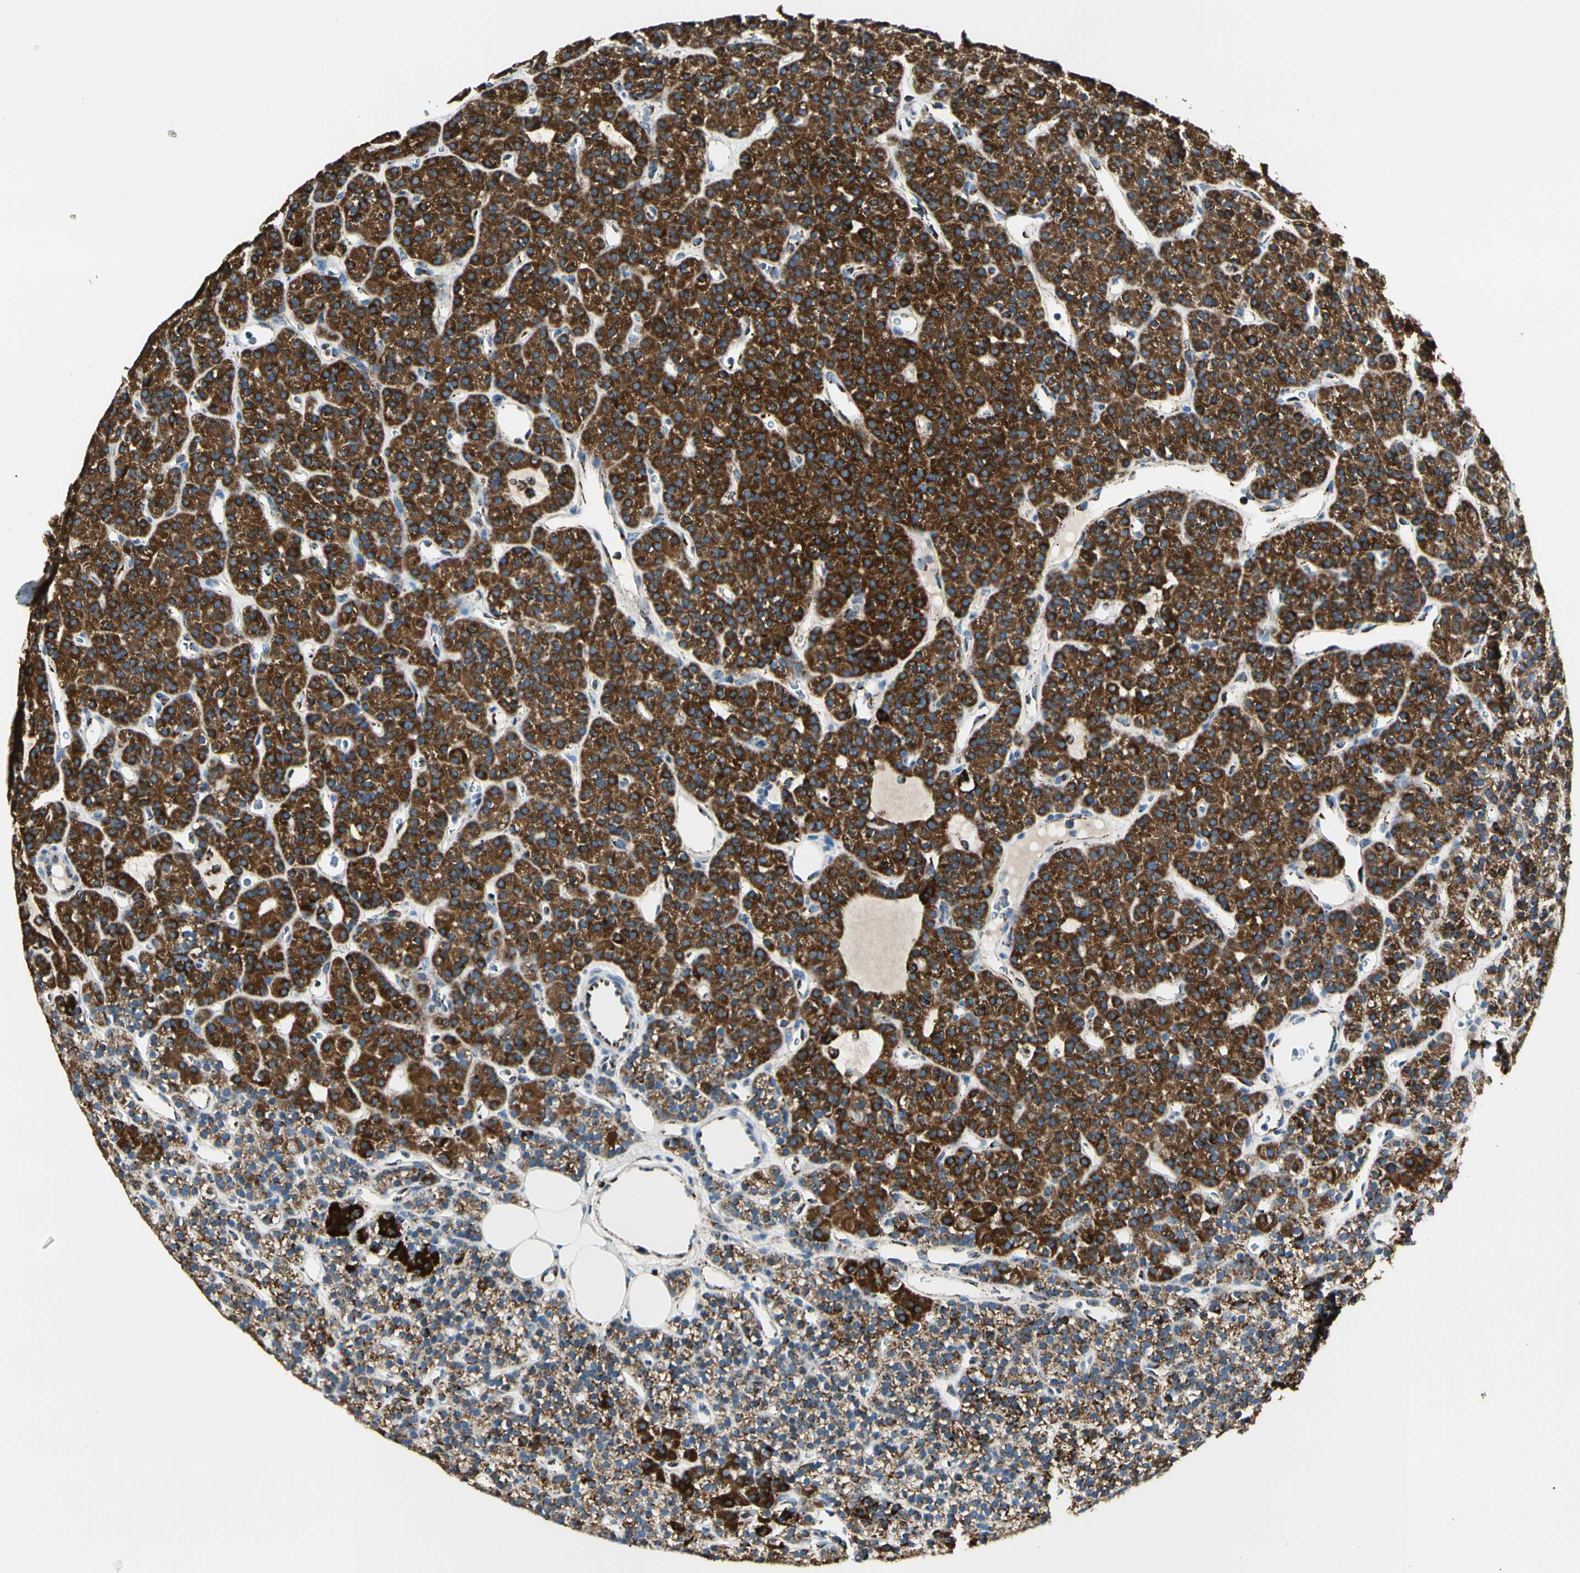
{"staining": {"intensity": "strong", "quantity": ">75%", "location": "cytoplasmic/membranous"}, "tissue": "parathyroid gland", "cell_type": "Glandular cells", "image_type": "normal", "snomed": [{"axis": "morphology", "description": "Normal tissue, NOS"}, {"axis": "morphology", "description": "Hyperplasia, NOS"}, {"axis": "topography", "description": "Parathyroid gland"}], "caption": "This is a micrograph of immunohistochemistry (IHC) staining of unremarkable parathyroid gland, which shows strong positivity in the cytoplasmic/membranous of glandular cells.", "gene": "ME2", "patient": {"sex": "male", "age": 44}}